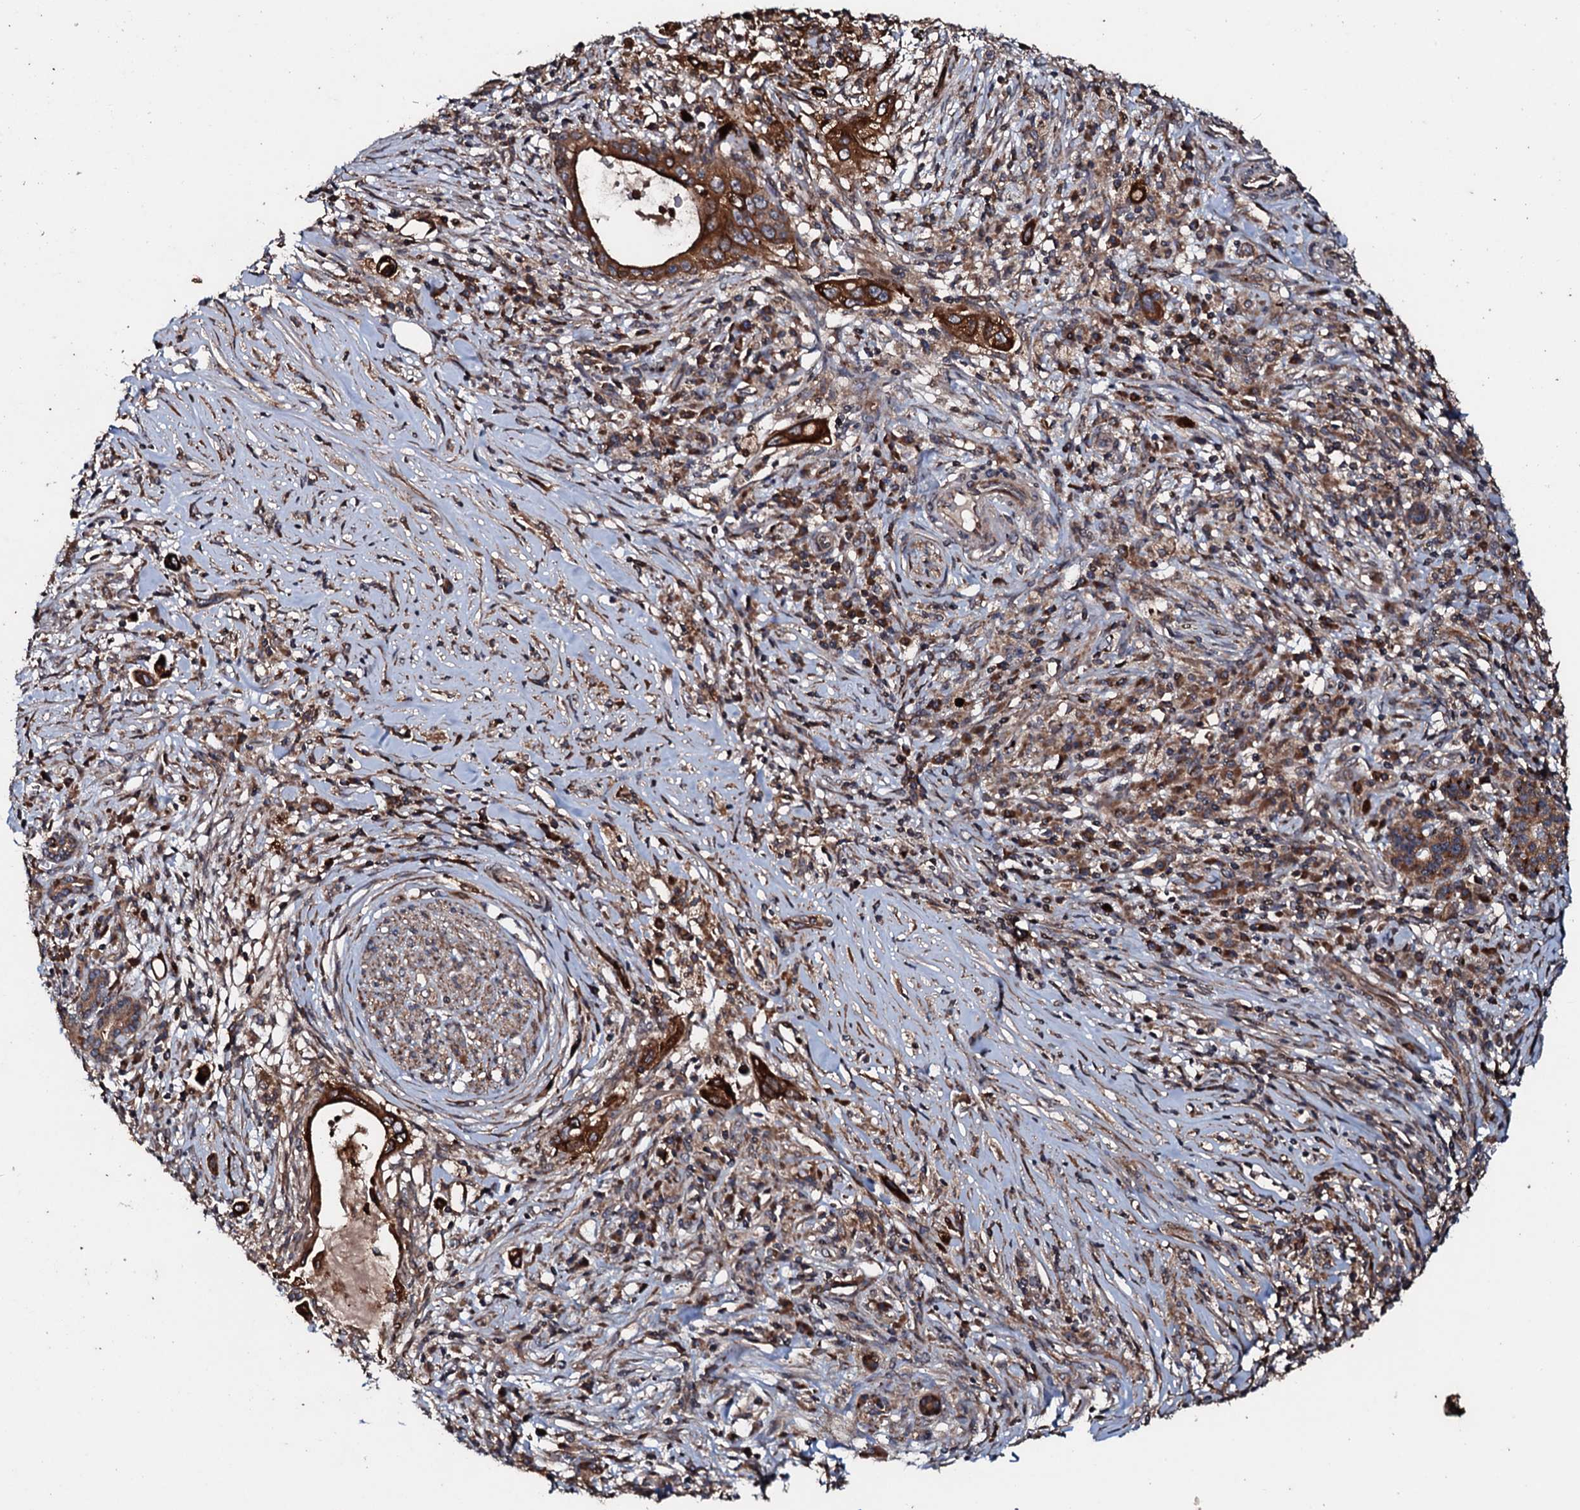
{"staining": {"intensity": "strong", "quantity": ">75%", "location": "cytoplasmic/membranous"}, "tissue": "pancreatic cancer", "cell_type": "Tumor cells", "image_type": "cancer", "snomed": [{"axis": "morphology", "description": "Adenocarcinoma, NOS"}, {"axis": "topography", "description": "Pancreas"}], "caption": "The immunohistochemical stain shows strong cytoplasmic/membranous staining in tumor cells of pancreatic adenocarcinoma tissue. (DAB (3,3'-diaminobenzidine) = brown stain, brightfield microscopy at high magnification).", "gene": "SDHAF2", "patient": {"sex": "female", "age": 73}}